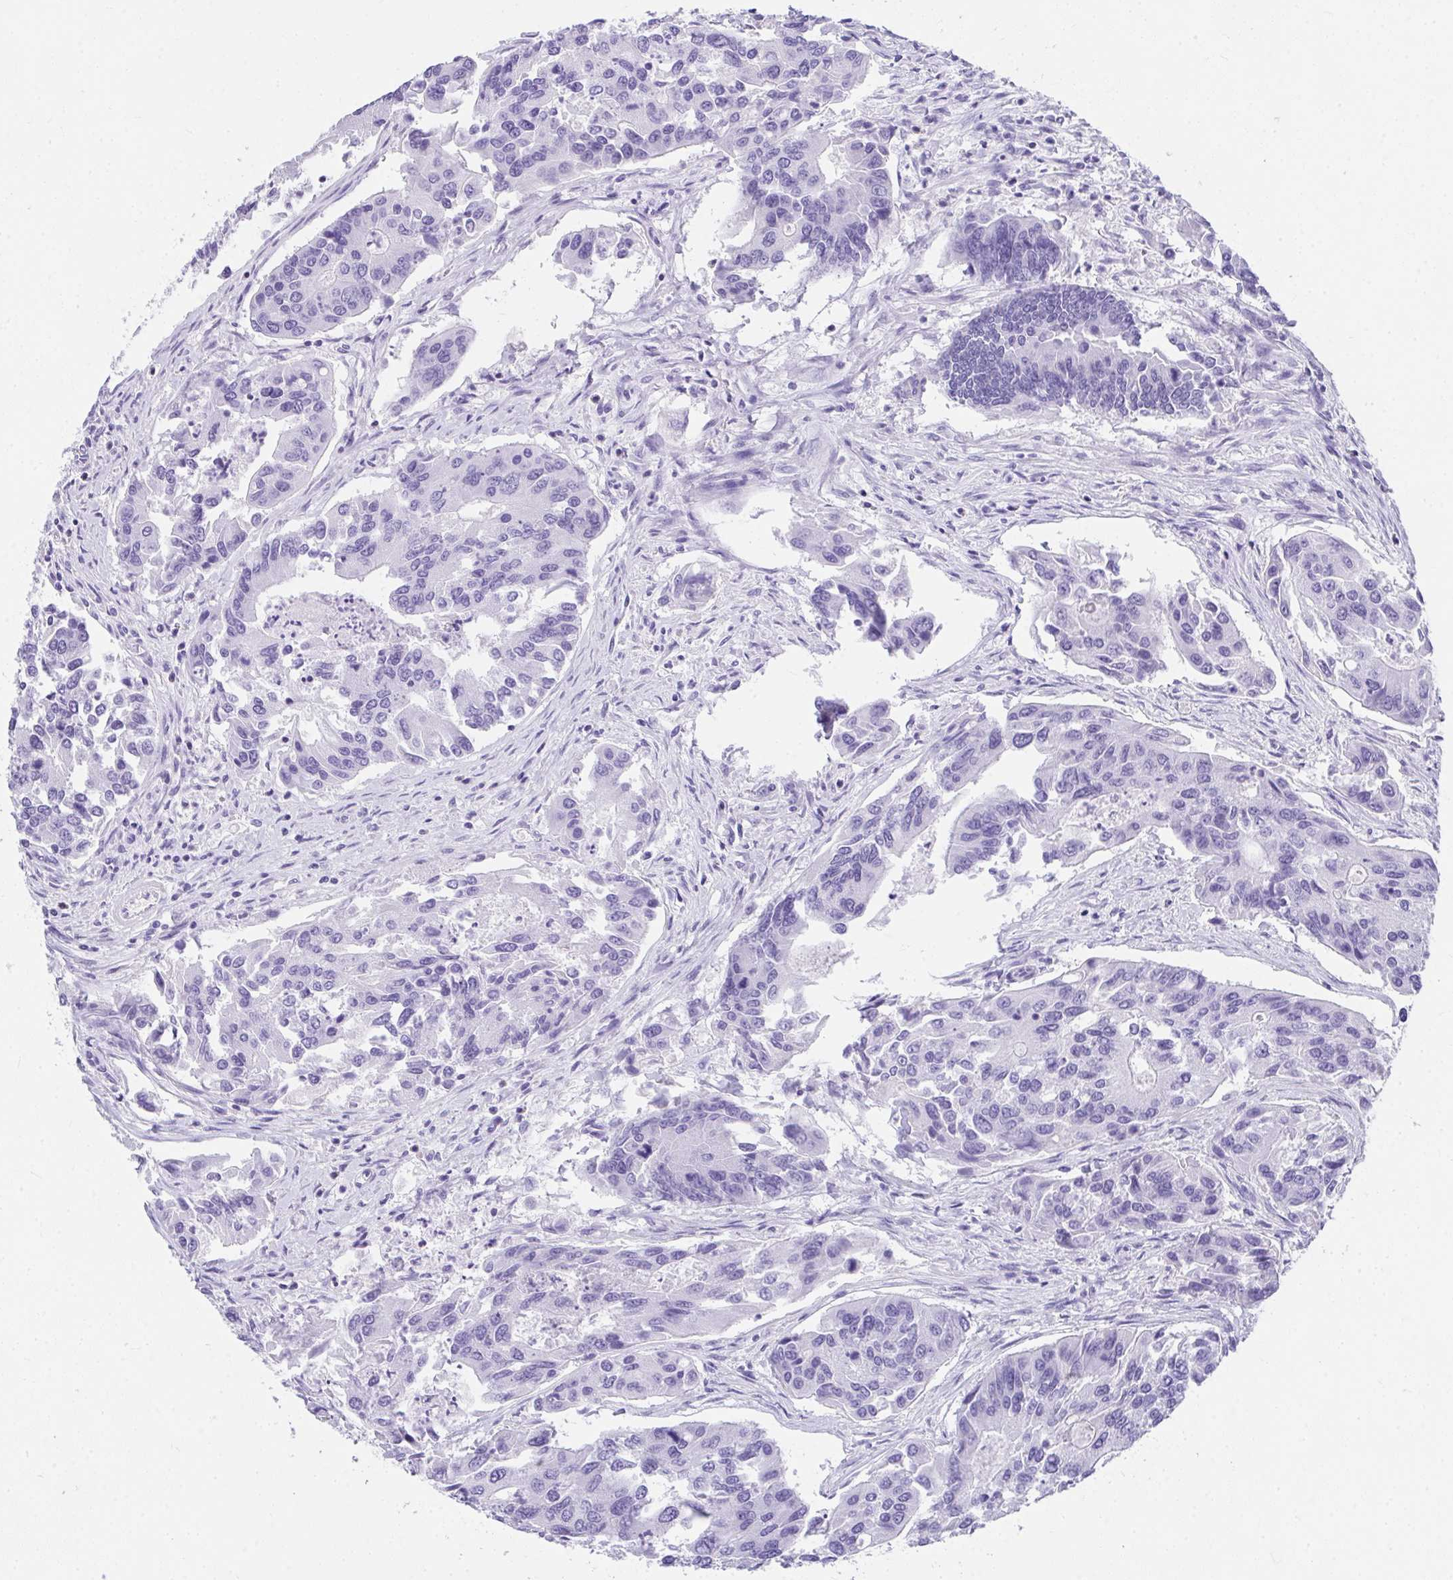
{"staining": {"intensity": "negative", "quantity": "none", "location": "none"}, "tissue": "colorectal cancer", "cell_type": "Tumor cells", "image_type": "cancer", "snomed": [{"axis": "morphology", "description": "Adenocarcinoma, NOS"}, {"axis": "topography", "description": "Colon"}], "caption": "Immunohistochemistry (IHC) of human colorectal cancer exhibits no staining in tumor cells.", "gene": "AVIL", "patient": {"sex": "female", "age": 67}}